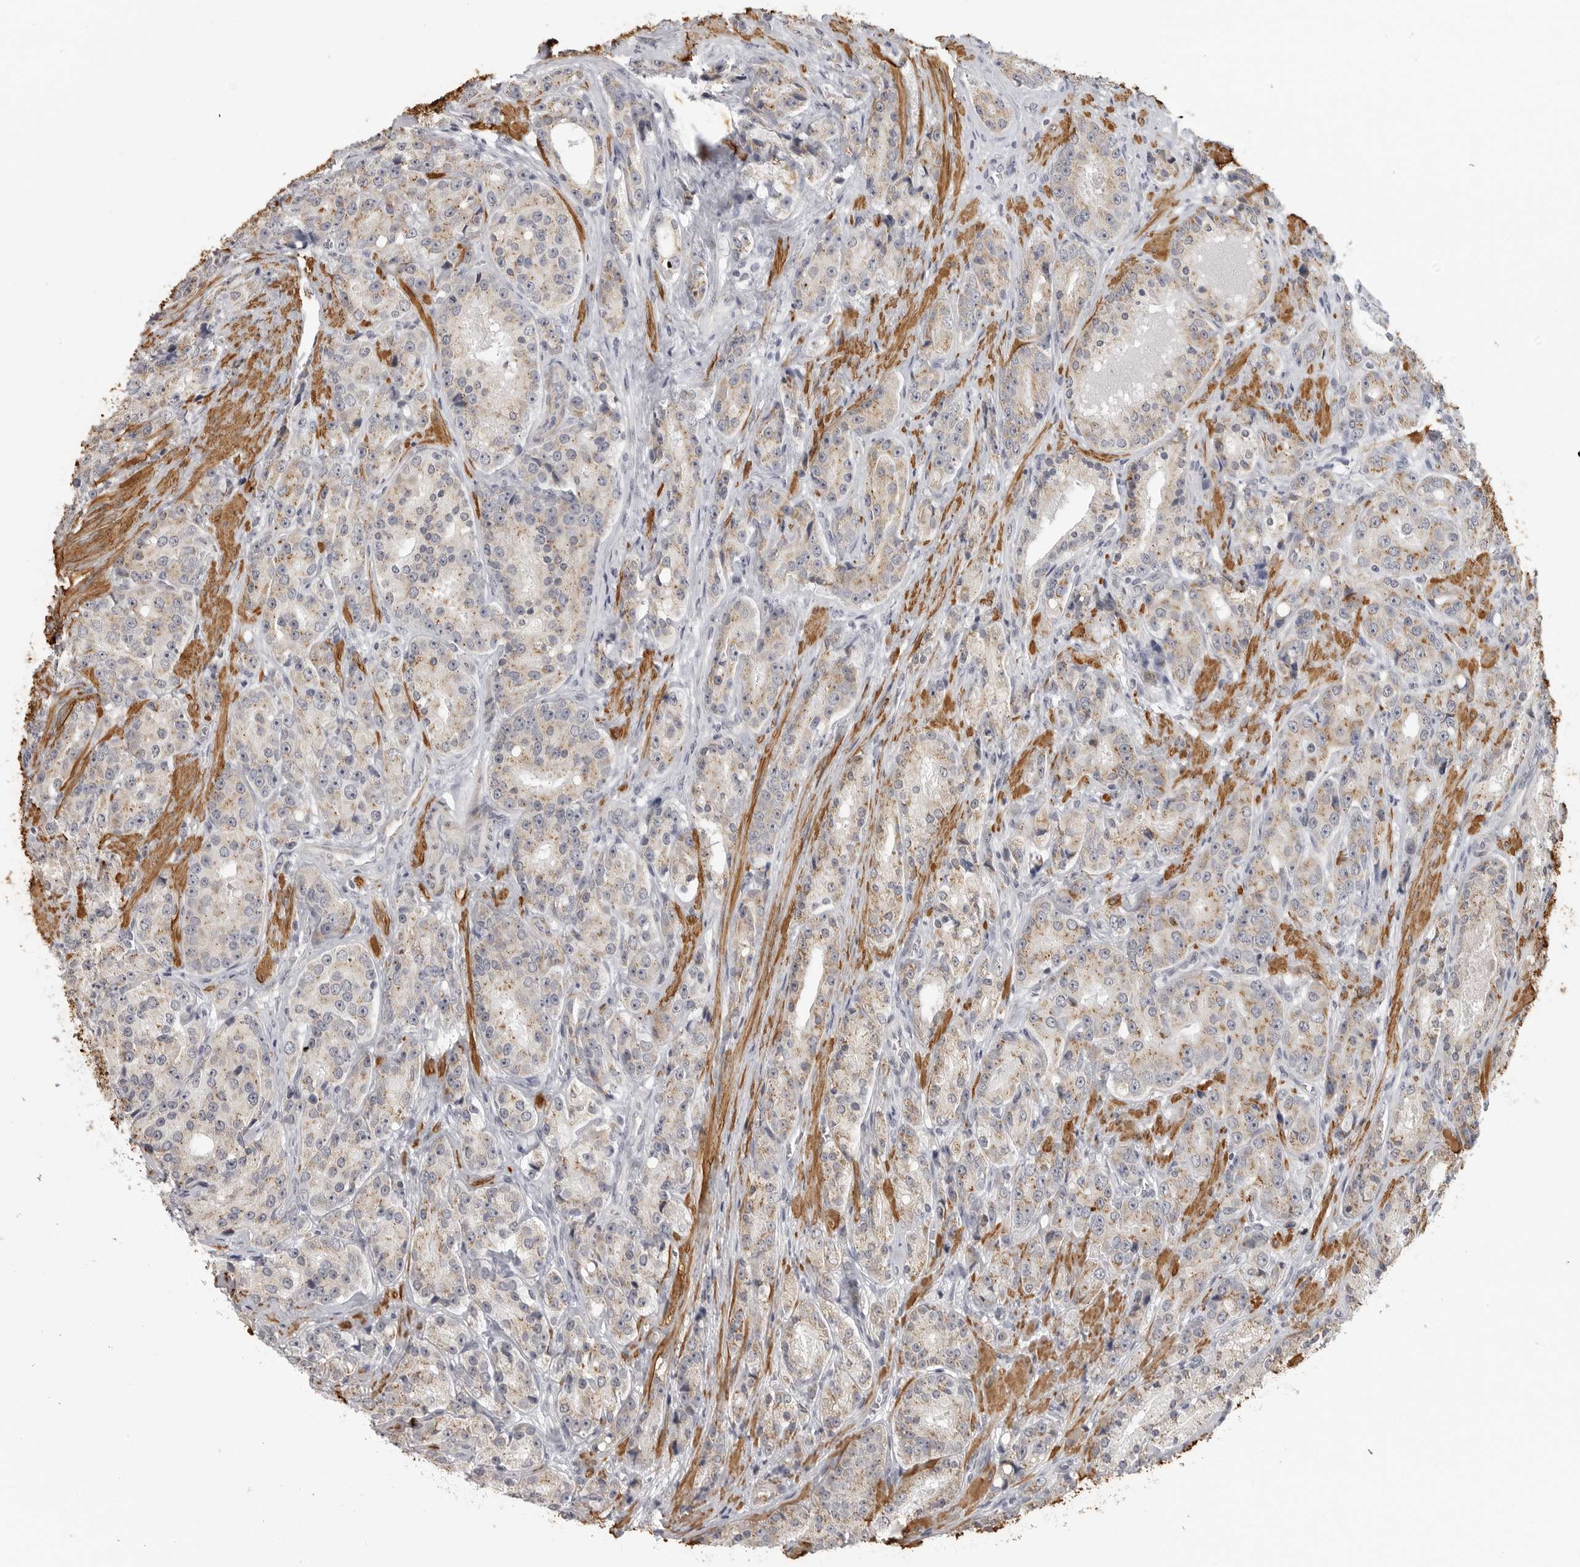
{"staining": {"intensity": "weak", "quantity": "25%-75%", "location": "cytoplasmic/membranous"}, "tissue": "prostate cancer", "cell_type": "Tumor cells", "image_type": "cancer", "snomed": [{"axis": "morphology", "description": "Adenocarcinoma, High grade"}, {"axis": "topography", "description": "Prostate"}], "caption": "IHC of human prostate high-grade adenocarcinoma shows low levels of weak cytoplasmic/membranous positivity in about 25%-75% of tumor cells. The protein is shown in brown color, while the nuclei are stained blue.", "gene": "MAP7D1", "patient": {"sex": "male", "age": 60}}